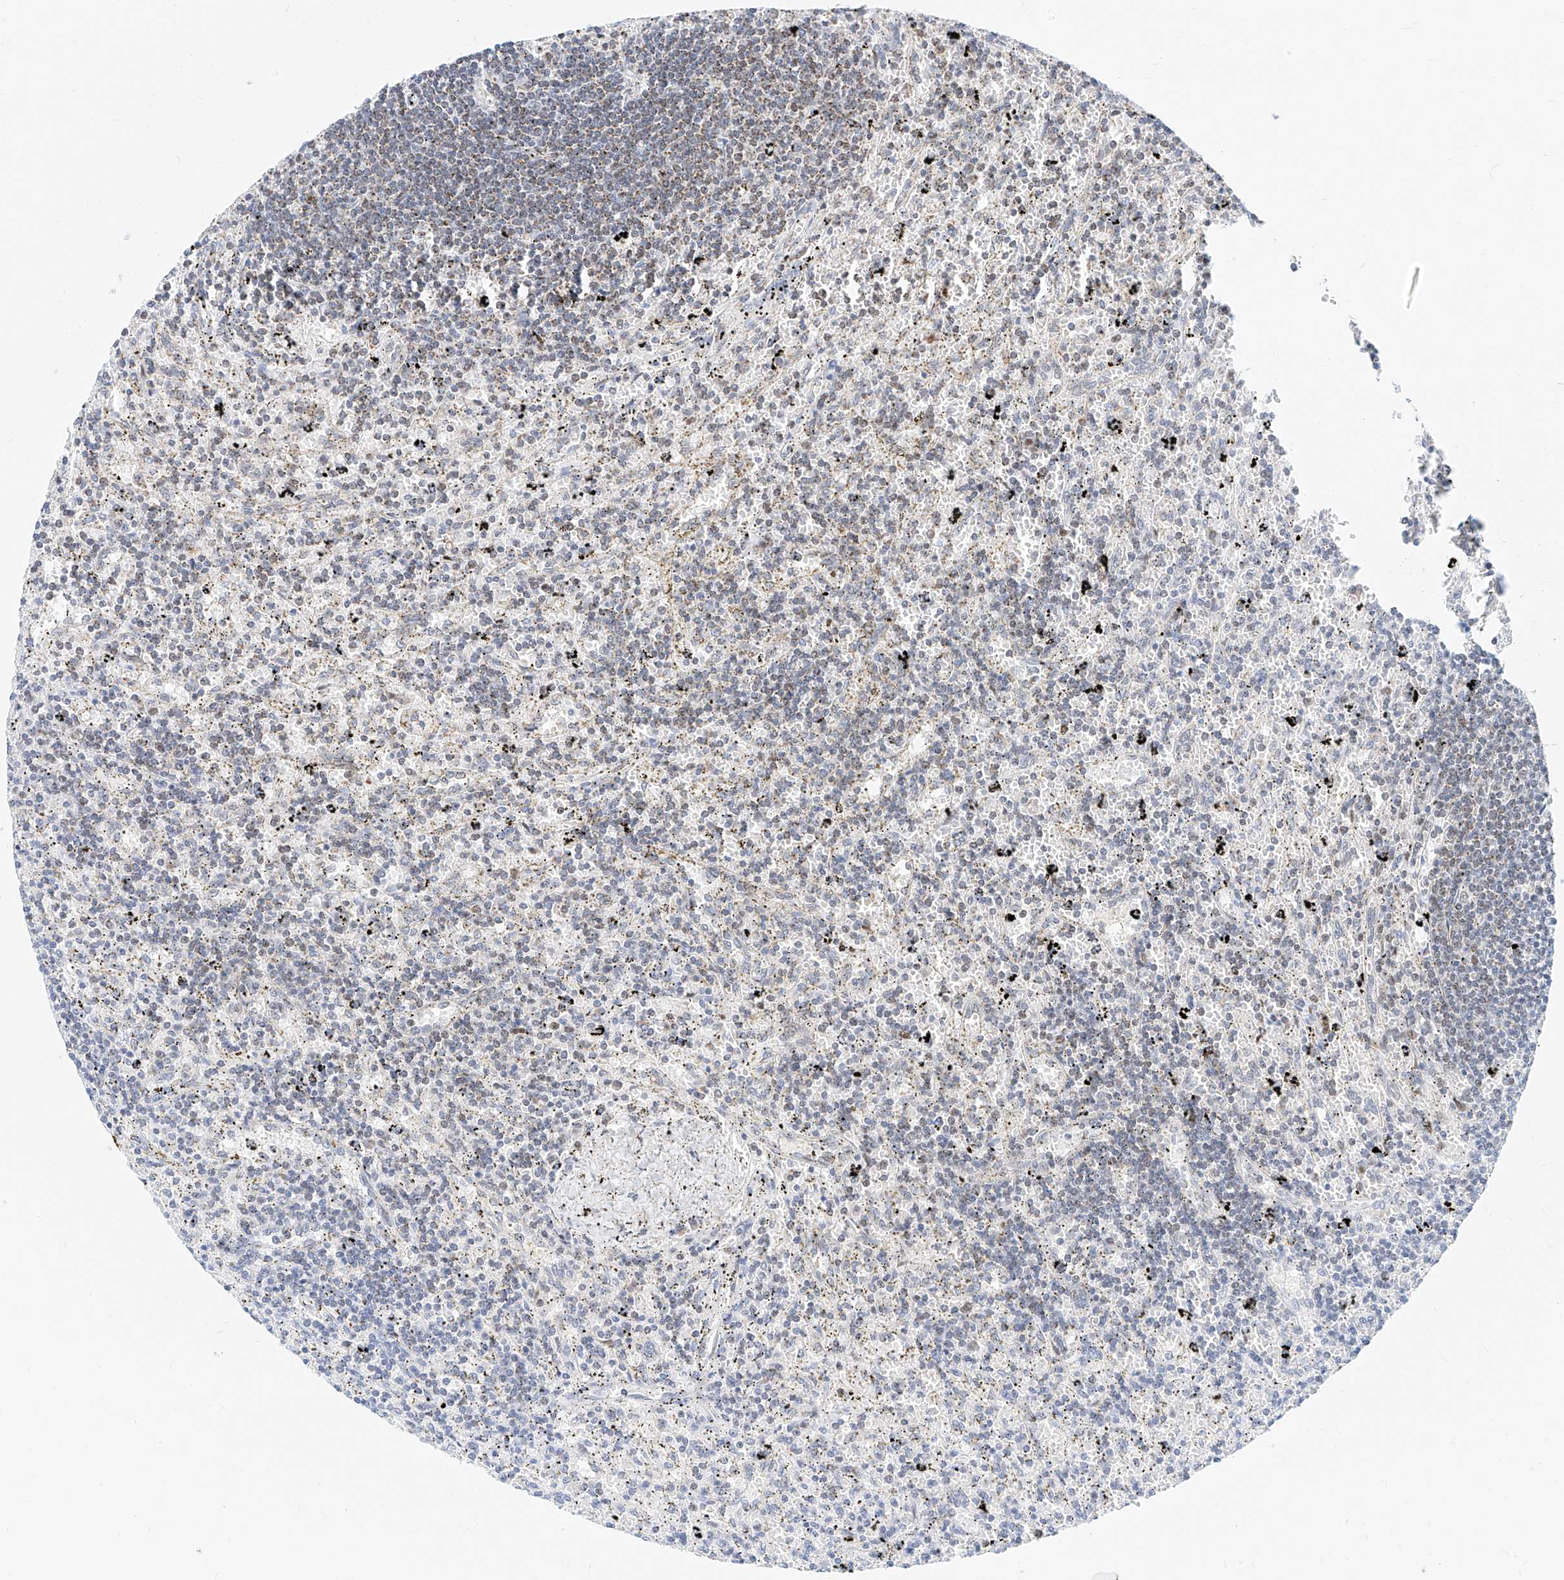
{"staining": {"intensity": "weak", "quantity": "25%-75%", "location": "cytoplasmic/membranous"}, "tissue": "lymphoma", "cell_type": "Tumor cells", "image_type": "cancer", "snomed": [{"axis": "morphology", "description": "Malignant lymphoma, non-Hodgkin's type, Low grade"}, {"axis": "topography", "description": "Spleen"}], "caption": "Immunohistochemical staining of human malignant lymphoma, non-Hodgkin's type (low-grade) displays low levels of weak cytoplasmic/membranous staining in approximately 25%-75% of tumor cells.", "gene": "NALCN", "patient": {"sex": "male", "age": 76}}